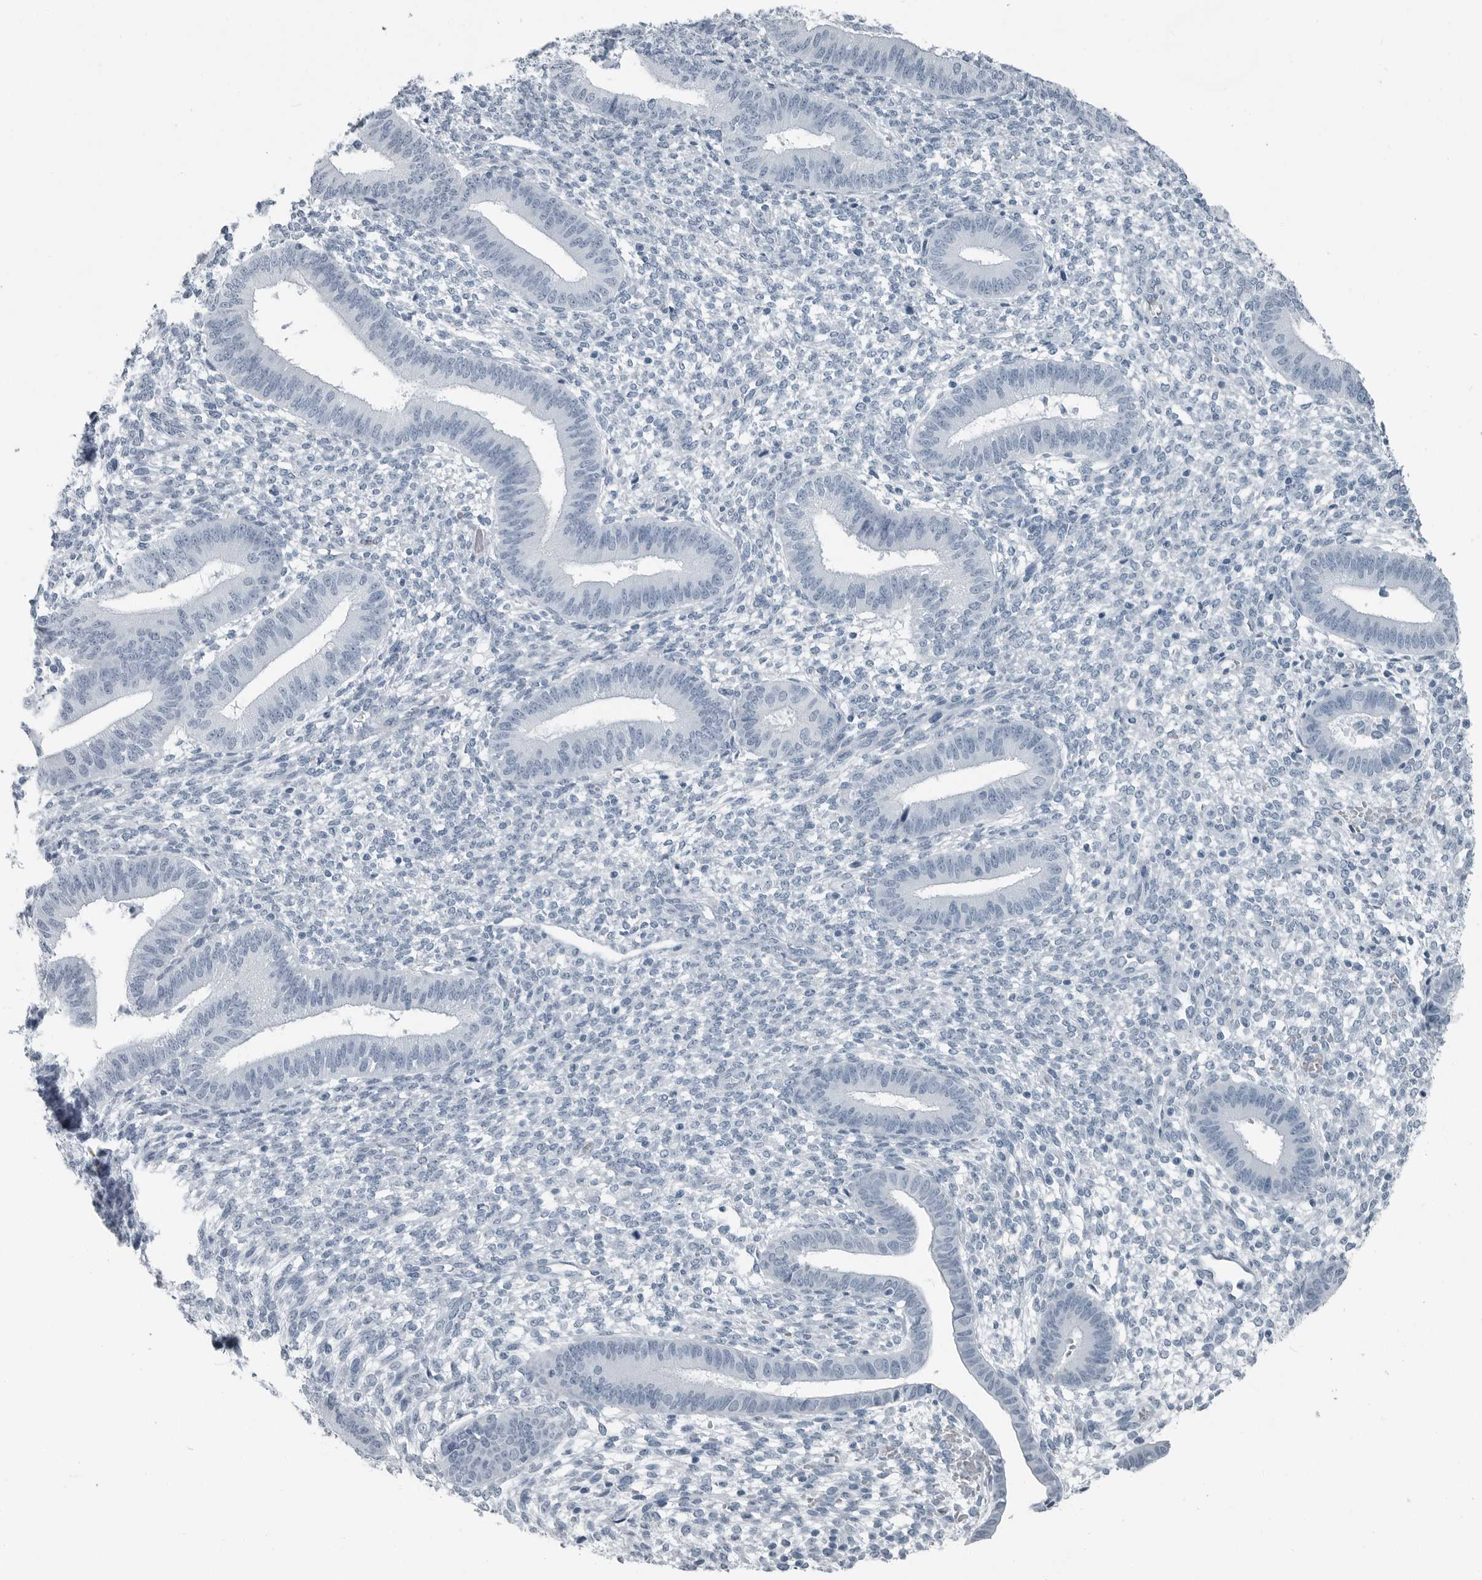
{"staining": {"intensity": "negative", "quantity": "none", "location": "none"}, "tissue": "endometrium", "cell_type": "Cells in endometrial stroma", "image_type": "normal", "snomed": [{"axis": "morphology", "description": "Normal tissue, NOS"}, {"axis": "topography", "description": "Endometrium"}], "caption": "DAB (3,3'-diaminobenzidine) immunohistochemical staining of normal human endometrium demonstrates no significant expression in cells in endometrial stroma.", "gene": "FABP6", "patient": {"sex": "female", "age": 46}}